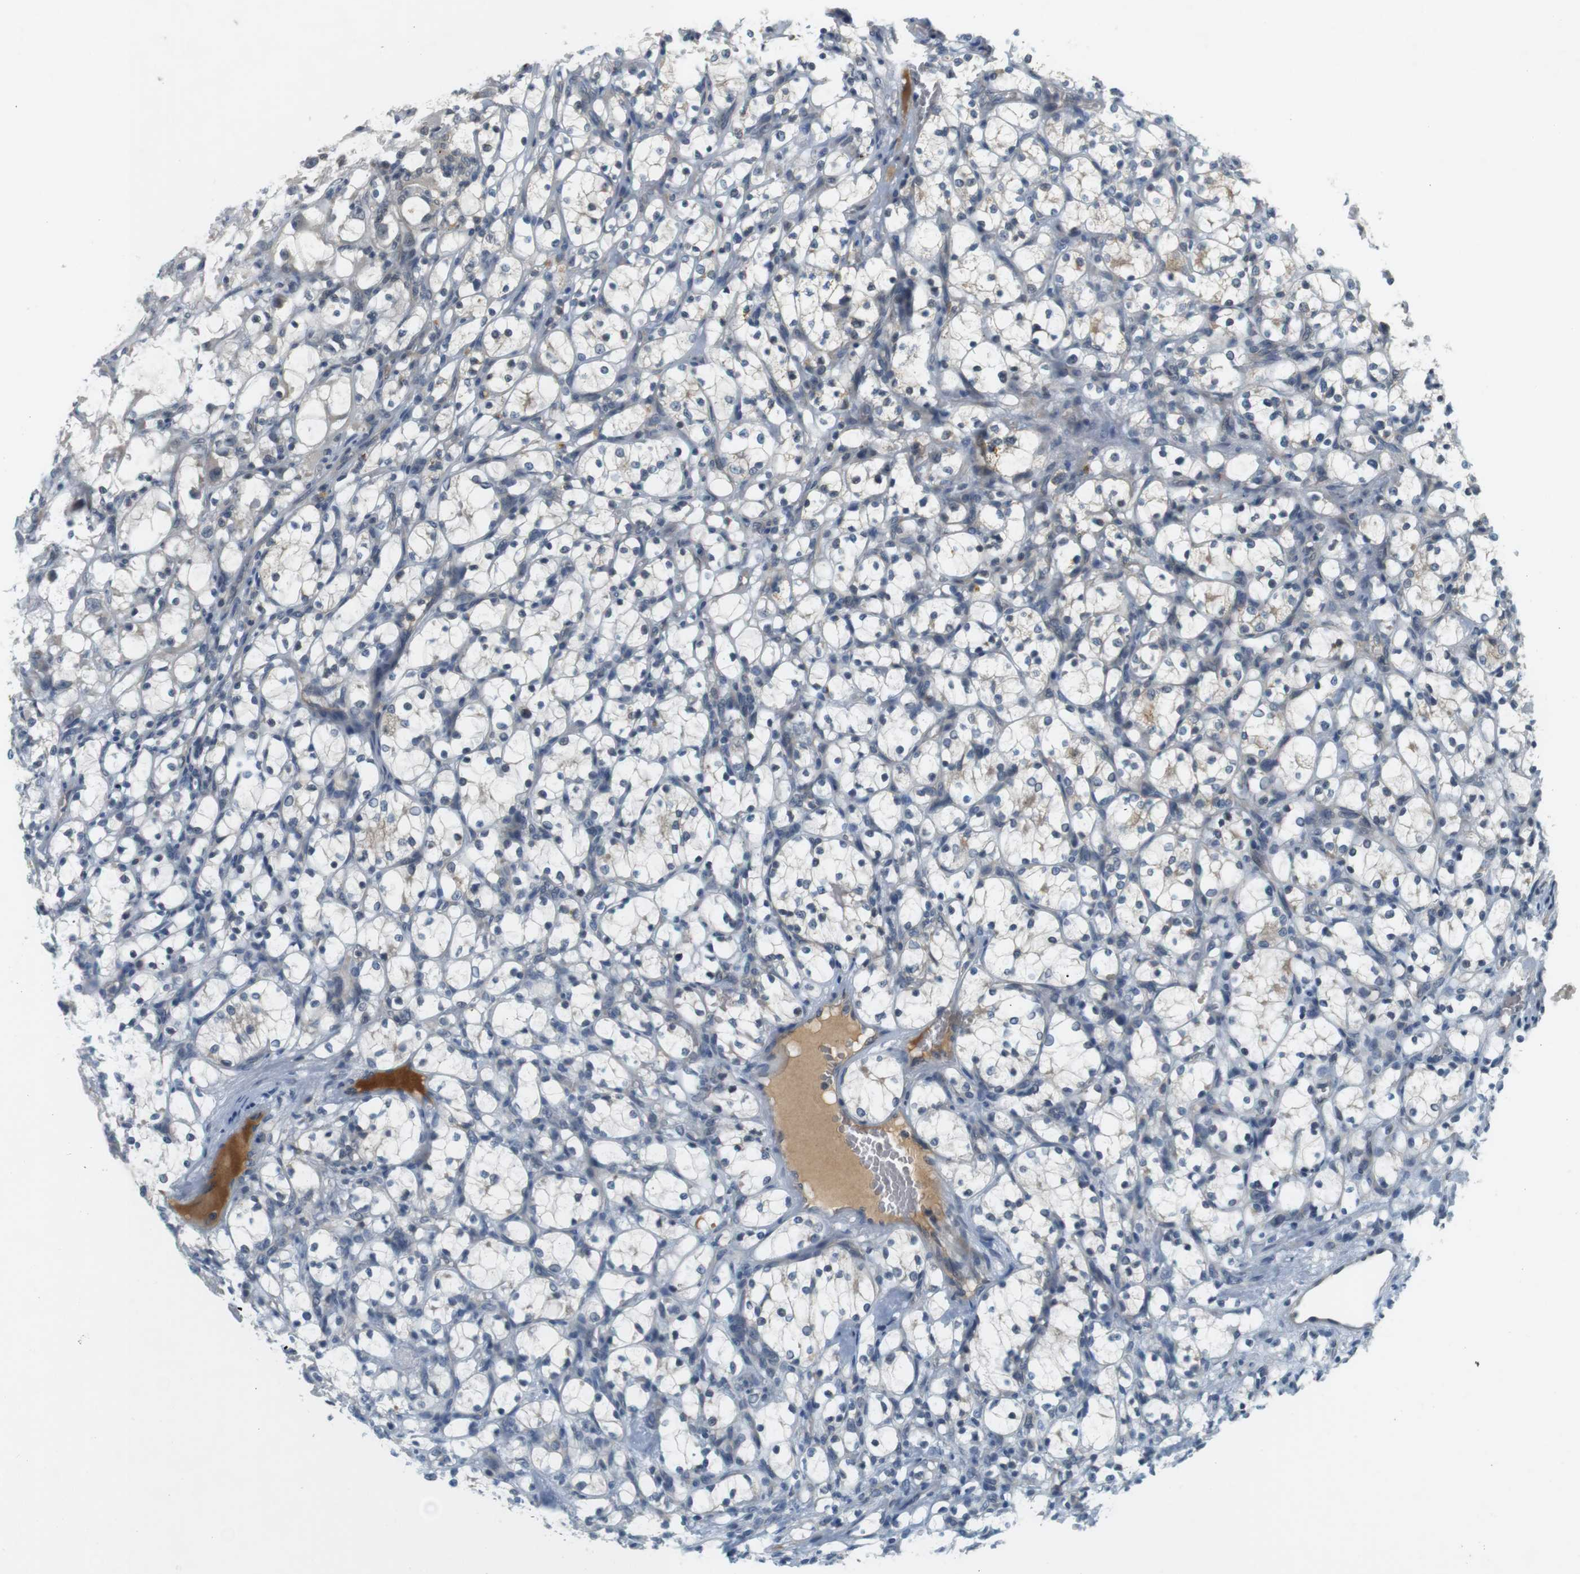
{"staining": {"intensity": "negative", "quantity": "none", "location": "none"}, "tissue": "renal cancer", "cell_type": "Tumor cells", "image_type": "cancer", "snomed": [{"axis": "morphology", "description": "Adenocarcinoma, NOS"}, {"axis": "topography", "description": "Kidney"}], "caption": "Photomicrograph shows no protein positivity in tumor cells of renal cancer tissue.", "gene": "WNT7A", "patient": {"sex": "female", "age": 69}}